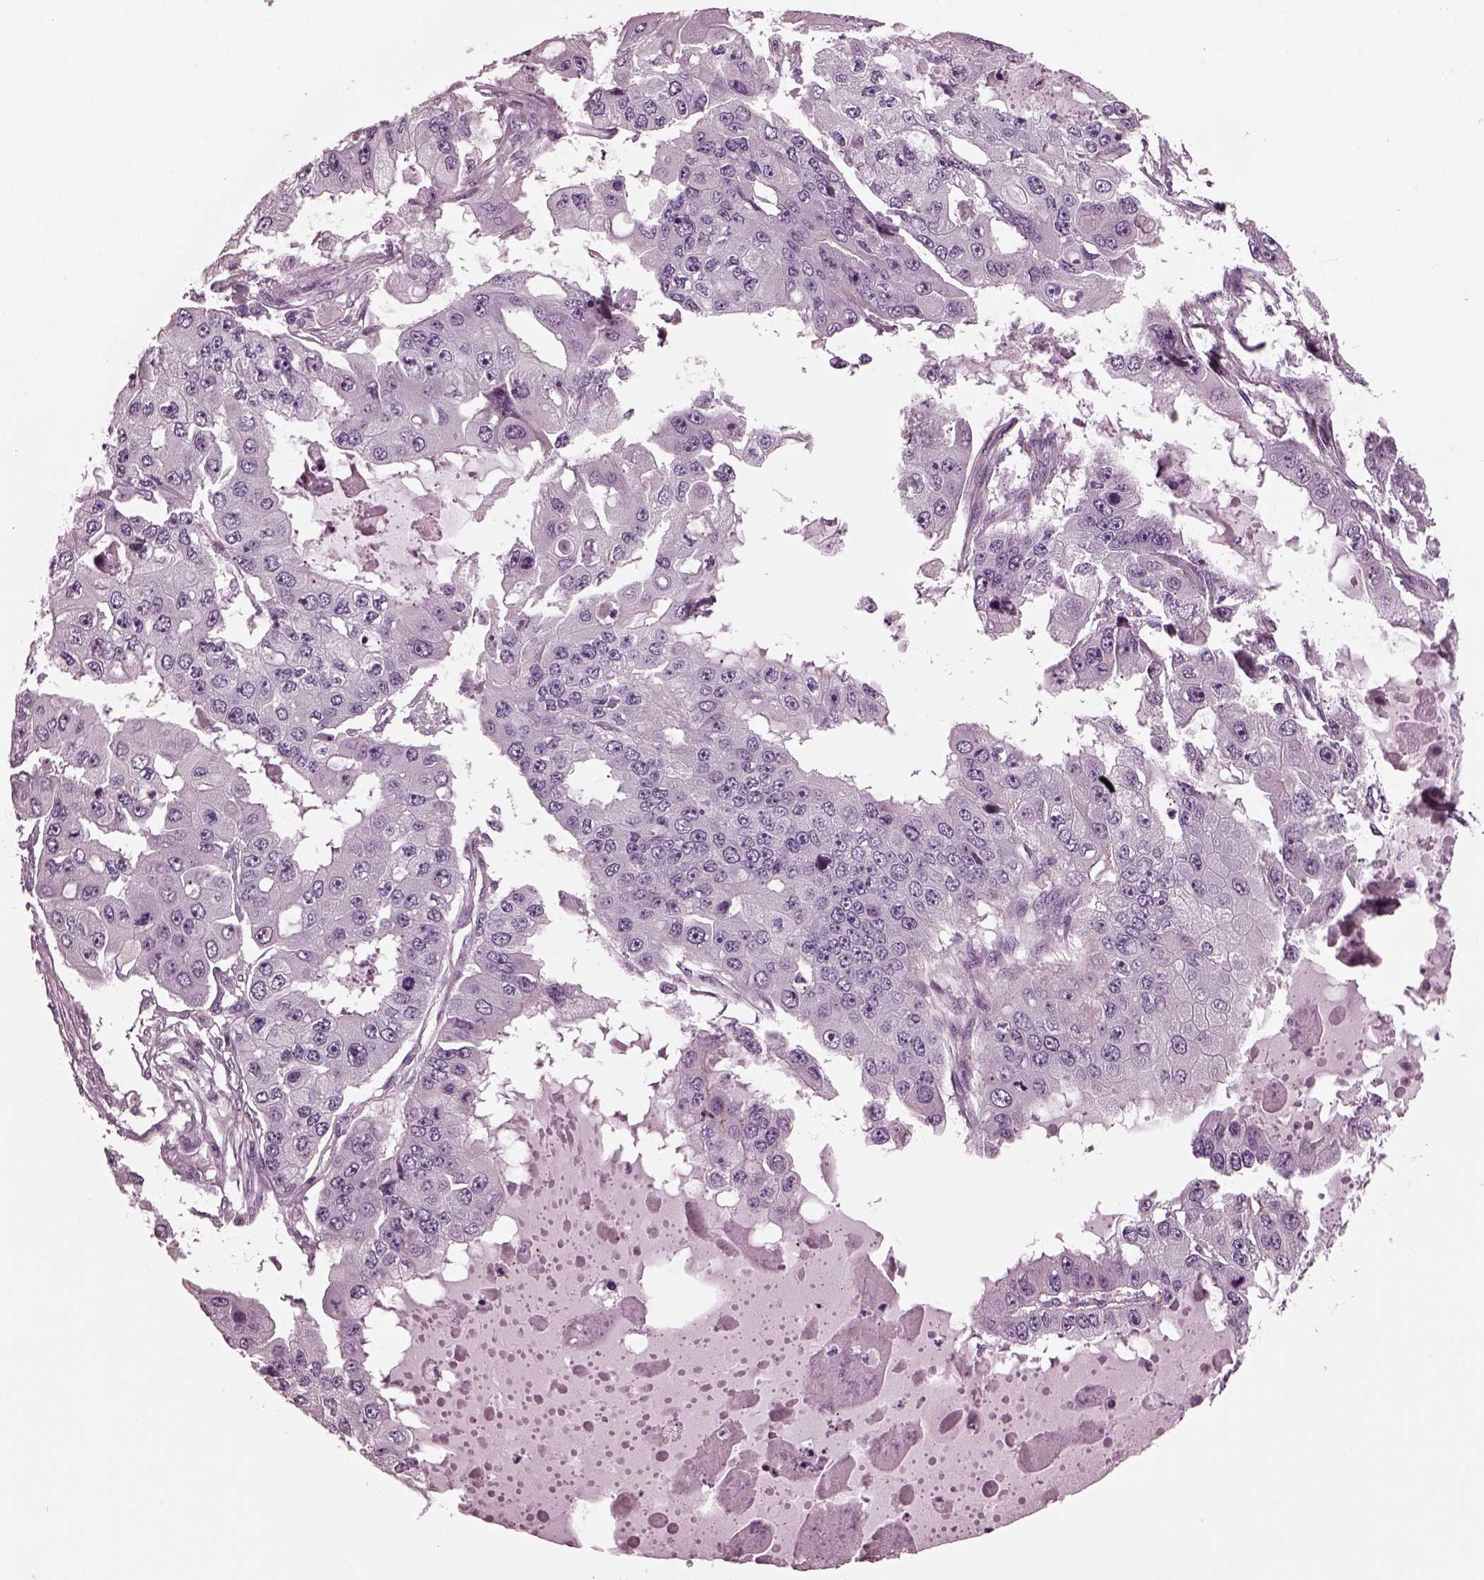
{"staining": {"intensity": "moderate", "quantity": "<25%", "location": "cytoplasmic/membranous"}, "tissue": "ovarian cancer", "cell_type": "Tumor cells", "image_type": "cancer", "snomed": [{"axis": "morphology", "description": "Cystadenocarcinoma, serous, NOS"}, {"axis": "topography", "description": "Ovary"}], "caption": "Immunohistochemical staining of human ovarian cancer demonstrates moderate cytoplasmic/membranous protein staining in approximately <25% of tumor cells.", "gene": "GDF11", "patient": {"sex": "female", "age": 56}}